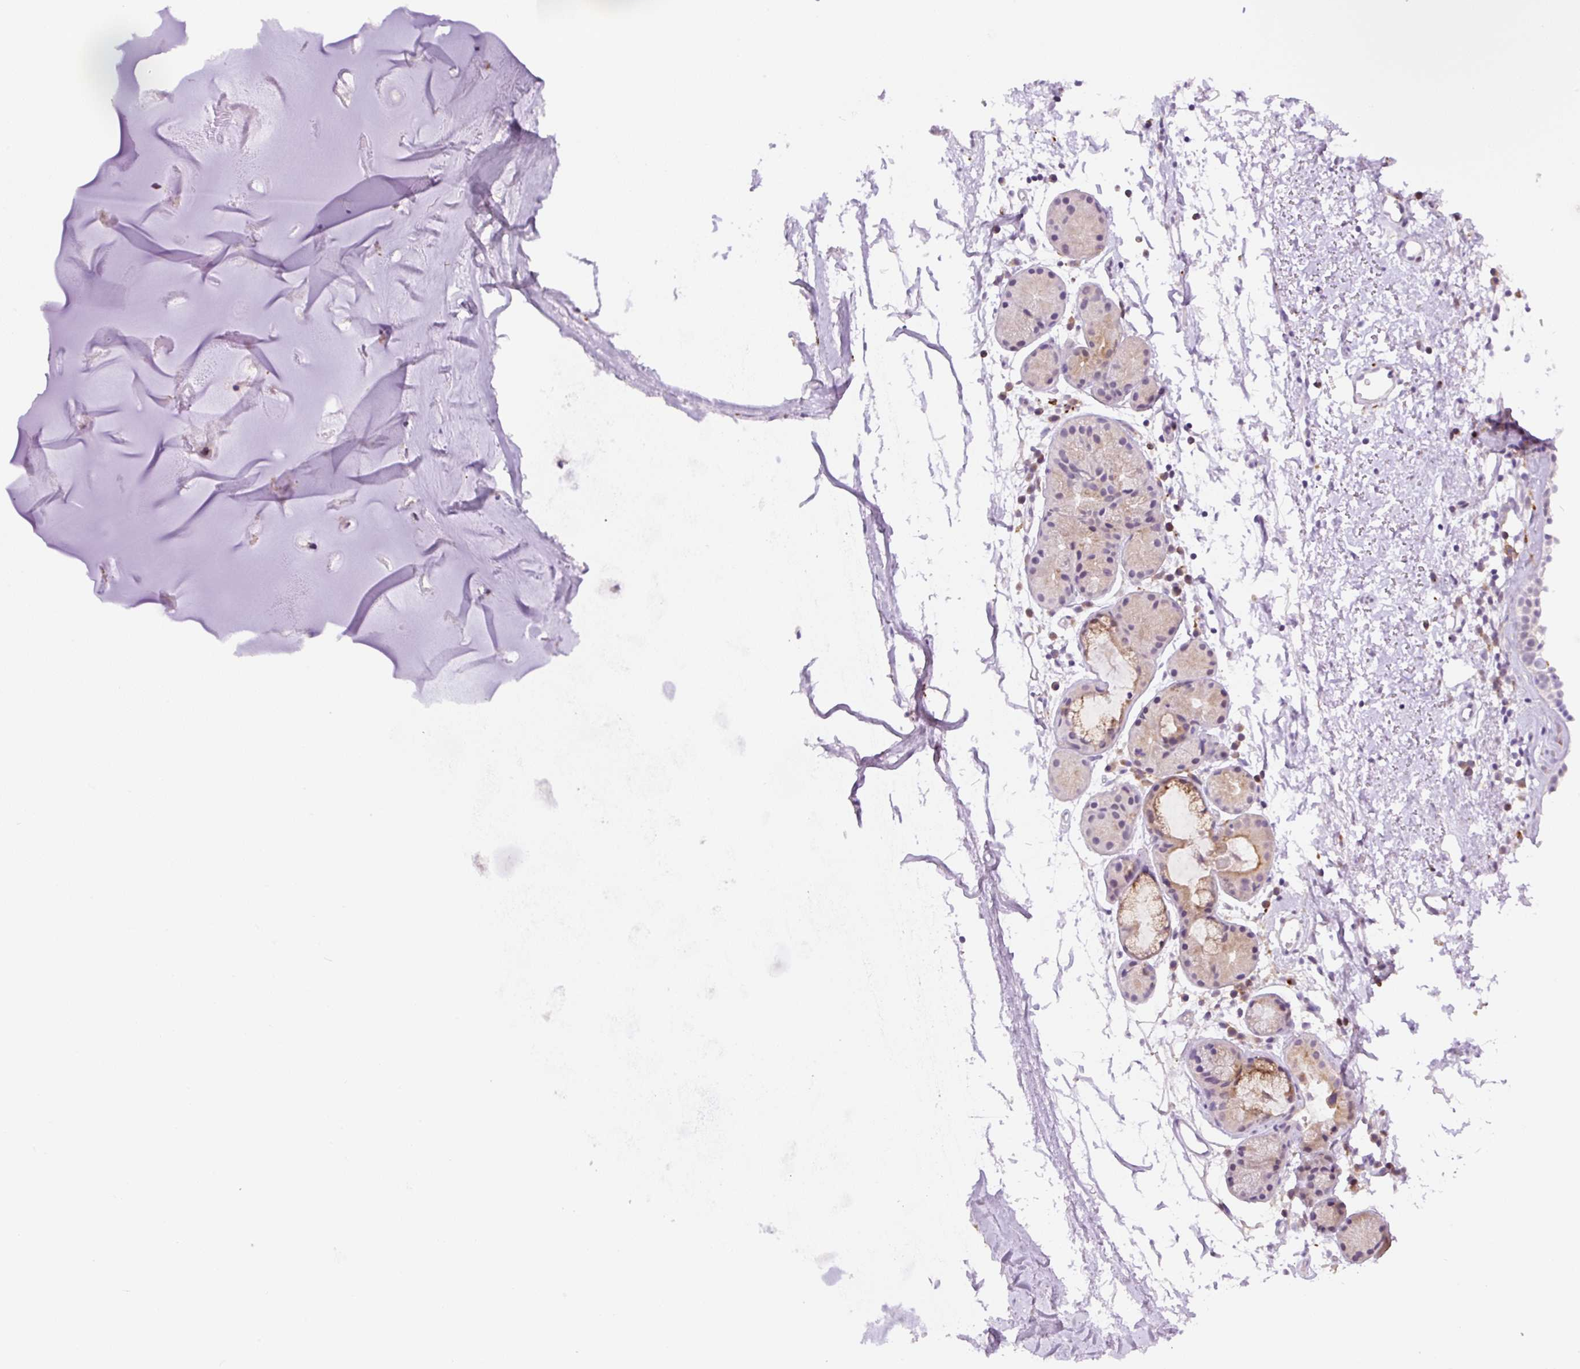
{"staining": {"intensity": "negative", "quantity": "none", "location": "none"}, "tissue": "adipose tissue", "cell_type": "Adipocytes", "image_type": "normal", "snomed": [{"axis": "morphology", "description": "Normal tissue, NOS"}, {"axis": "topography", "description": "Cartilage tissue"}, {"axis": "topography", "description": "Nasopharynx"}], "caption": "A micrograph of human adipose tissue is negative for staining in adipocytes. (Stains: DAB (3,3'-diaminobenzidine) IHC with hematoxylin counter stain, Microscopy: brightfield microscopy at high magnification).", "gene": "CEBPZOS", "patient": {"sex": "male", "age": 56}}